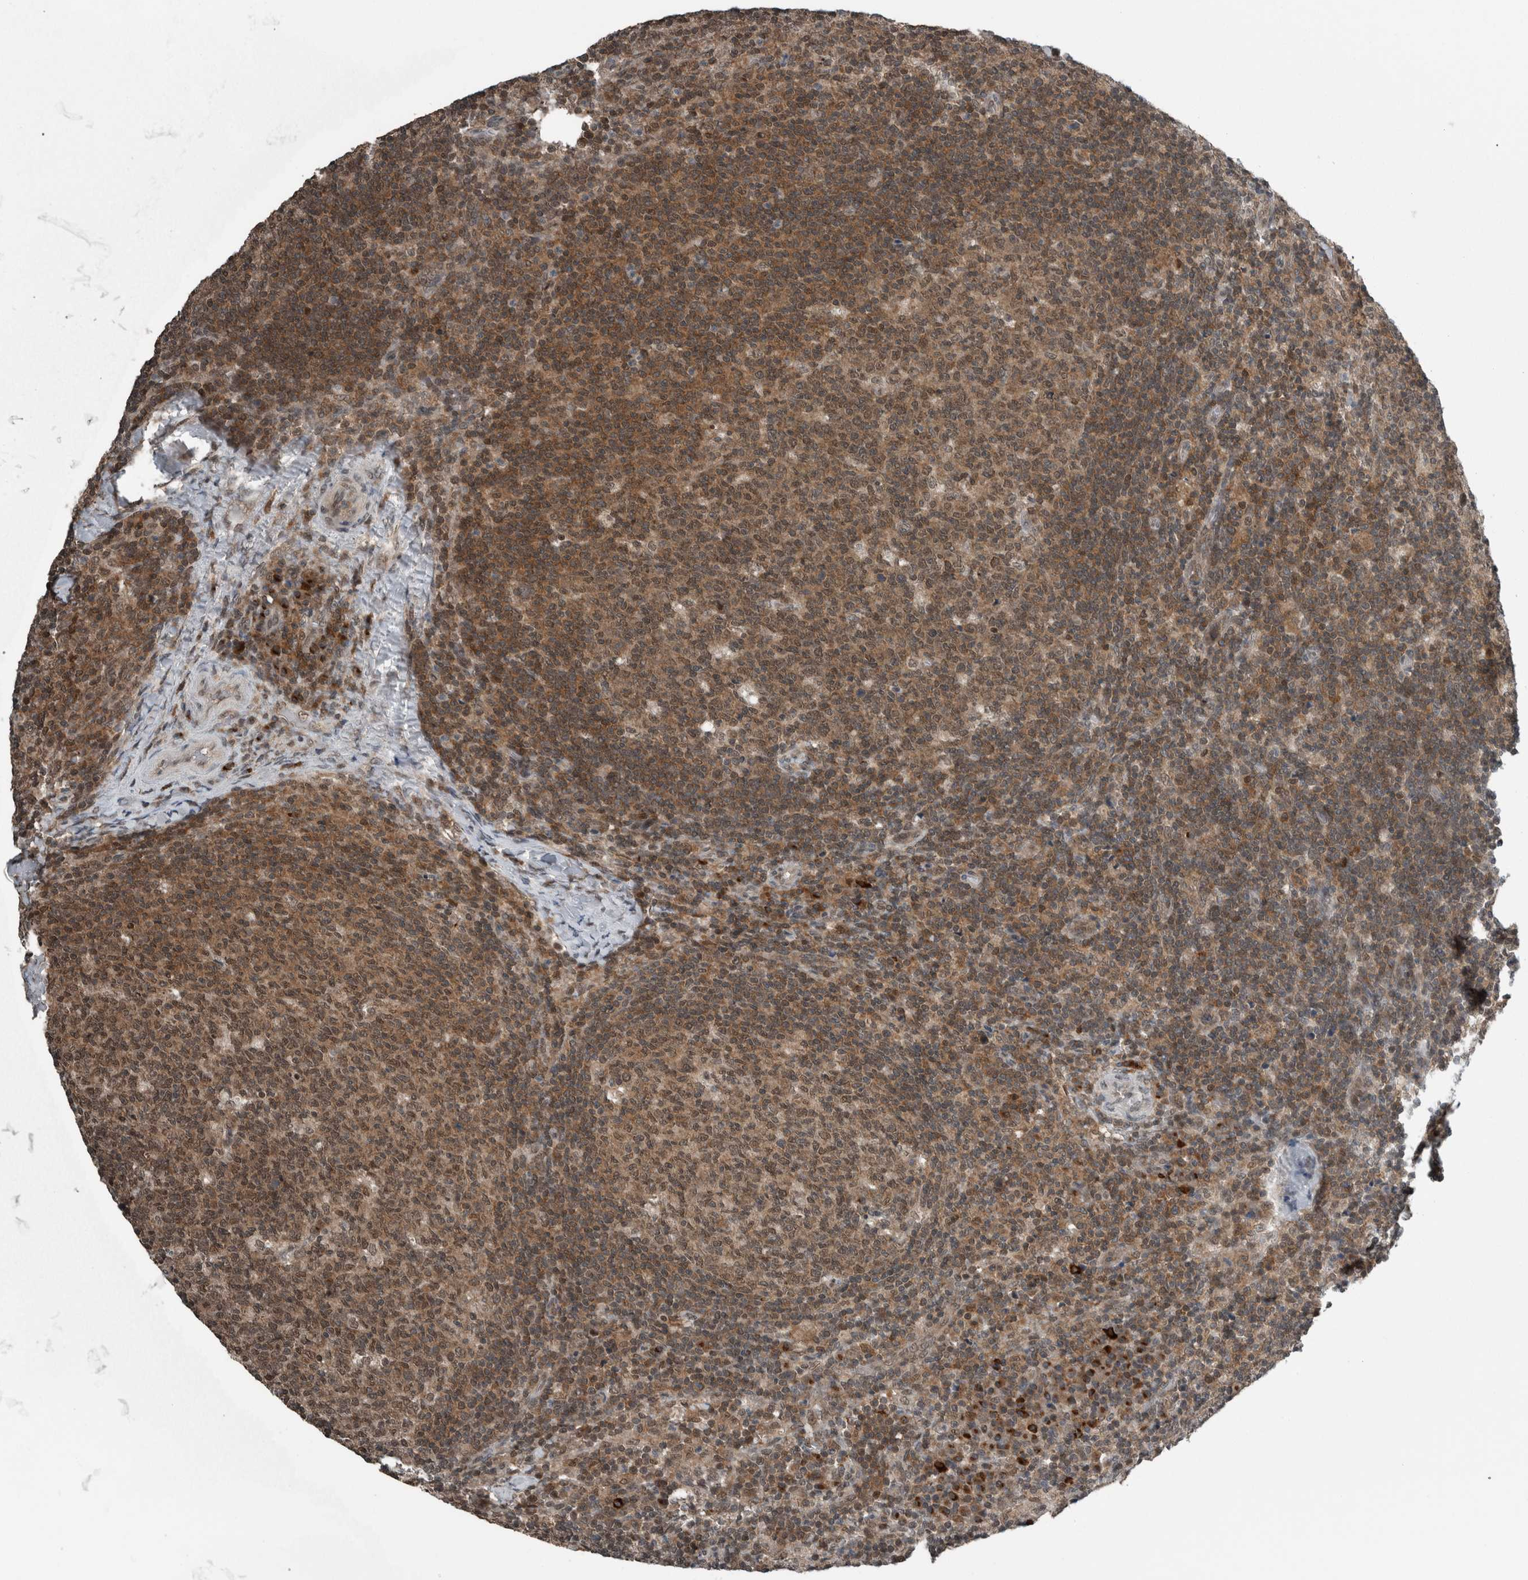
{"staining": {"intensity": "moderate", "quantity": ">75%", "location": "cytoplasmic/membranous,nuclear"}, "tissue": "lymph node", "cell_type": "Germinal center cells", "image_type": "normal", "snomed": [{"axis": "morphology", "description": "Normal tissue, NOS"}, {"axis": "morphology", "description": "Inflammation, NOS"}, {"axis": "topography", "description": "Lymph node"}], "caption": "Moderate cytoplasmic/membranous,nuclear expression for a protein is present in about >75% of germinal center cells of benign lymph node using IHC.", "gene": "SPAG7", "patient": {"sex": "male", "age": 55}}